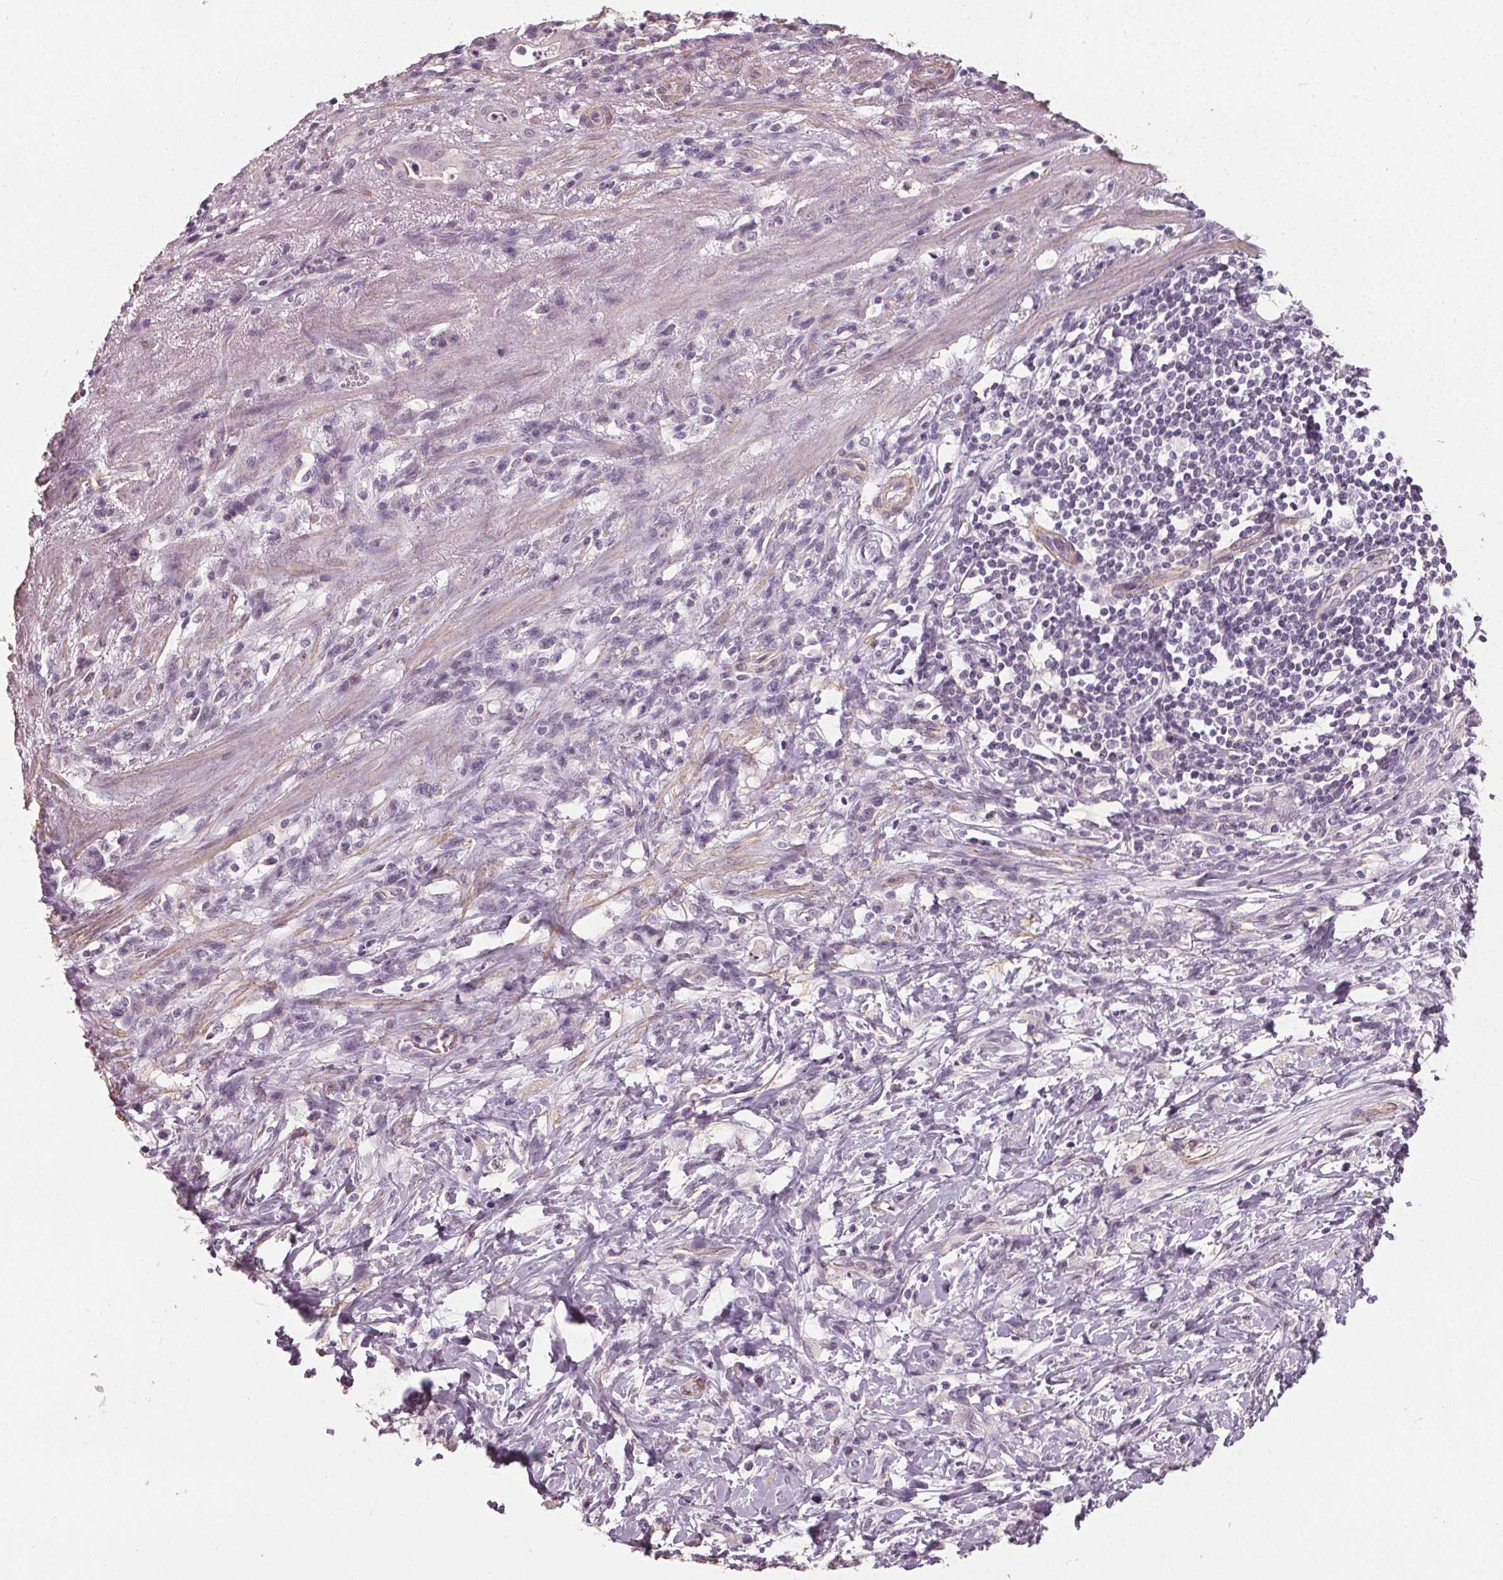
{"staining": {"intensity": "negative", "quantity": "none", "location": "none"}, "tissue": "stomach cancer", "cell_type": "Tumor cells", "image_type": "cancer", "snomed": [{"axis": "morphology", "description": "Adenocarcinoma, NOS"}, {"axis": "topography", "description": "Stomach"}], "caption": "The photomicrograph displays no staining of tumor cells in stomach cancer (adenocarcinoma).", "gene": "PKP1", "patient": {"sex": "female", "age": 84}}